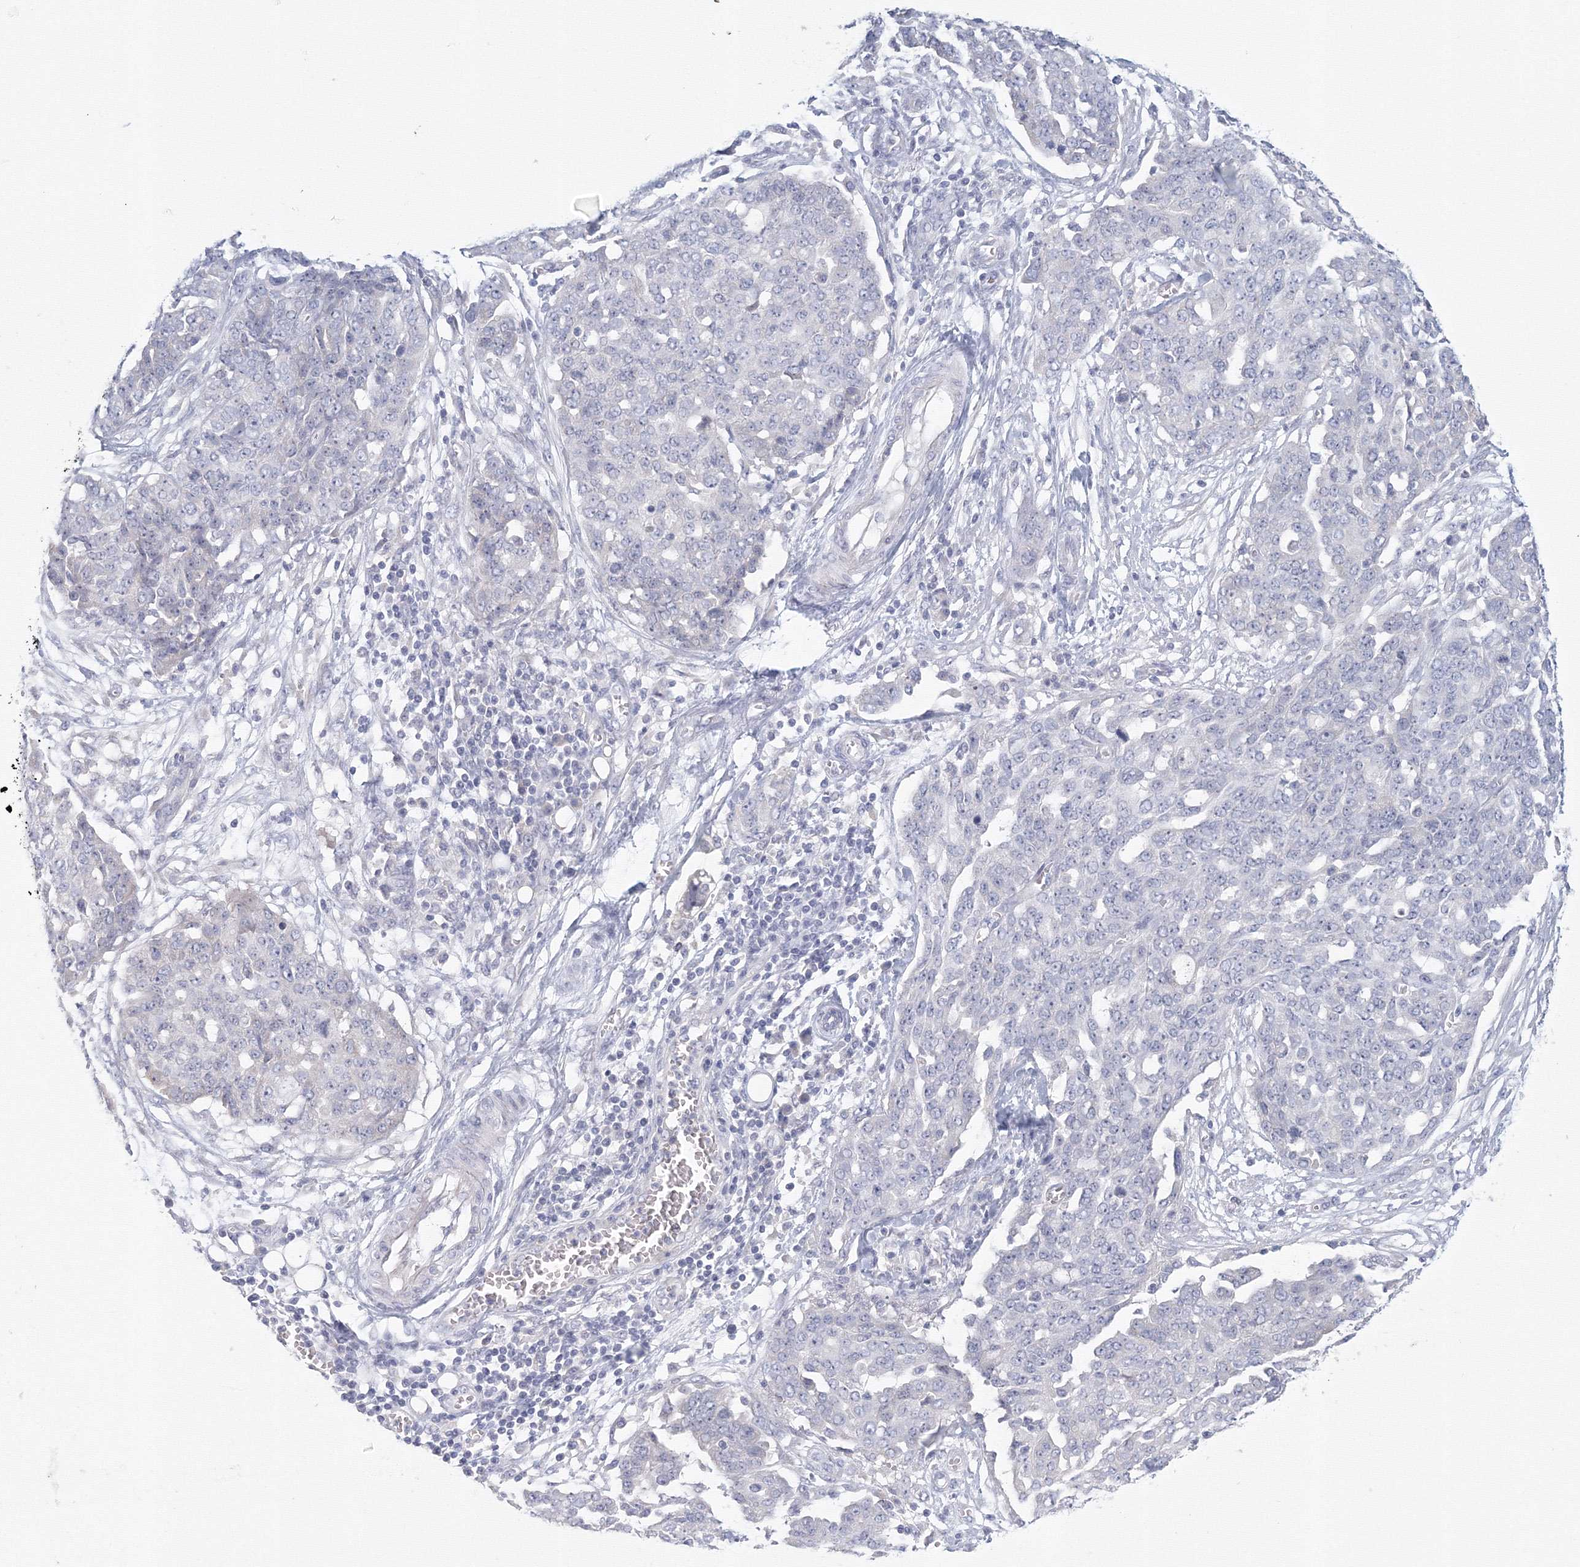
{"staining": {"intensity": "negative", "quantity": "none", "location": "none"}, "tissue": "ovarian cancer", "cell_type": "Tumor cells", "image_type": "cancer", "snomed": [{"axis": "morphology", "description": "Cystadenocarcinoma, serous, NOS"}, {"axis": "topography", "description": "Soft tissue"}, {"axis": "topography", "description": "Ovary"}], "caption": "DAB (3,3'-diaminobenzidine) immunohistochemical staining of human ovarian cancer (serous cystadenocarcinoma) demonstrates no significant positivity in tumor cells.", "gene": "TACC2", "patient": {"sex": "female", "age": 57}}